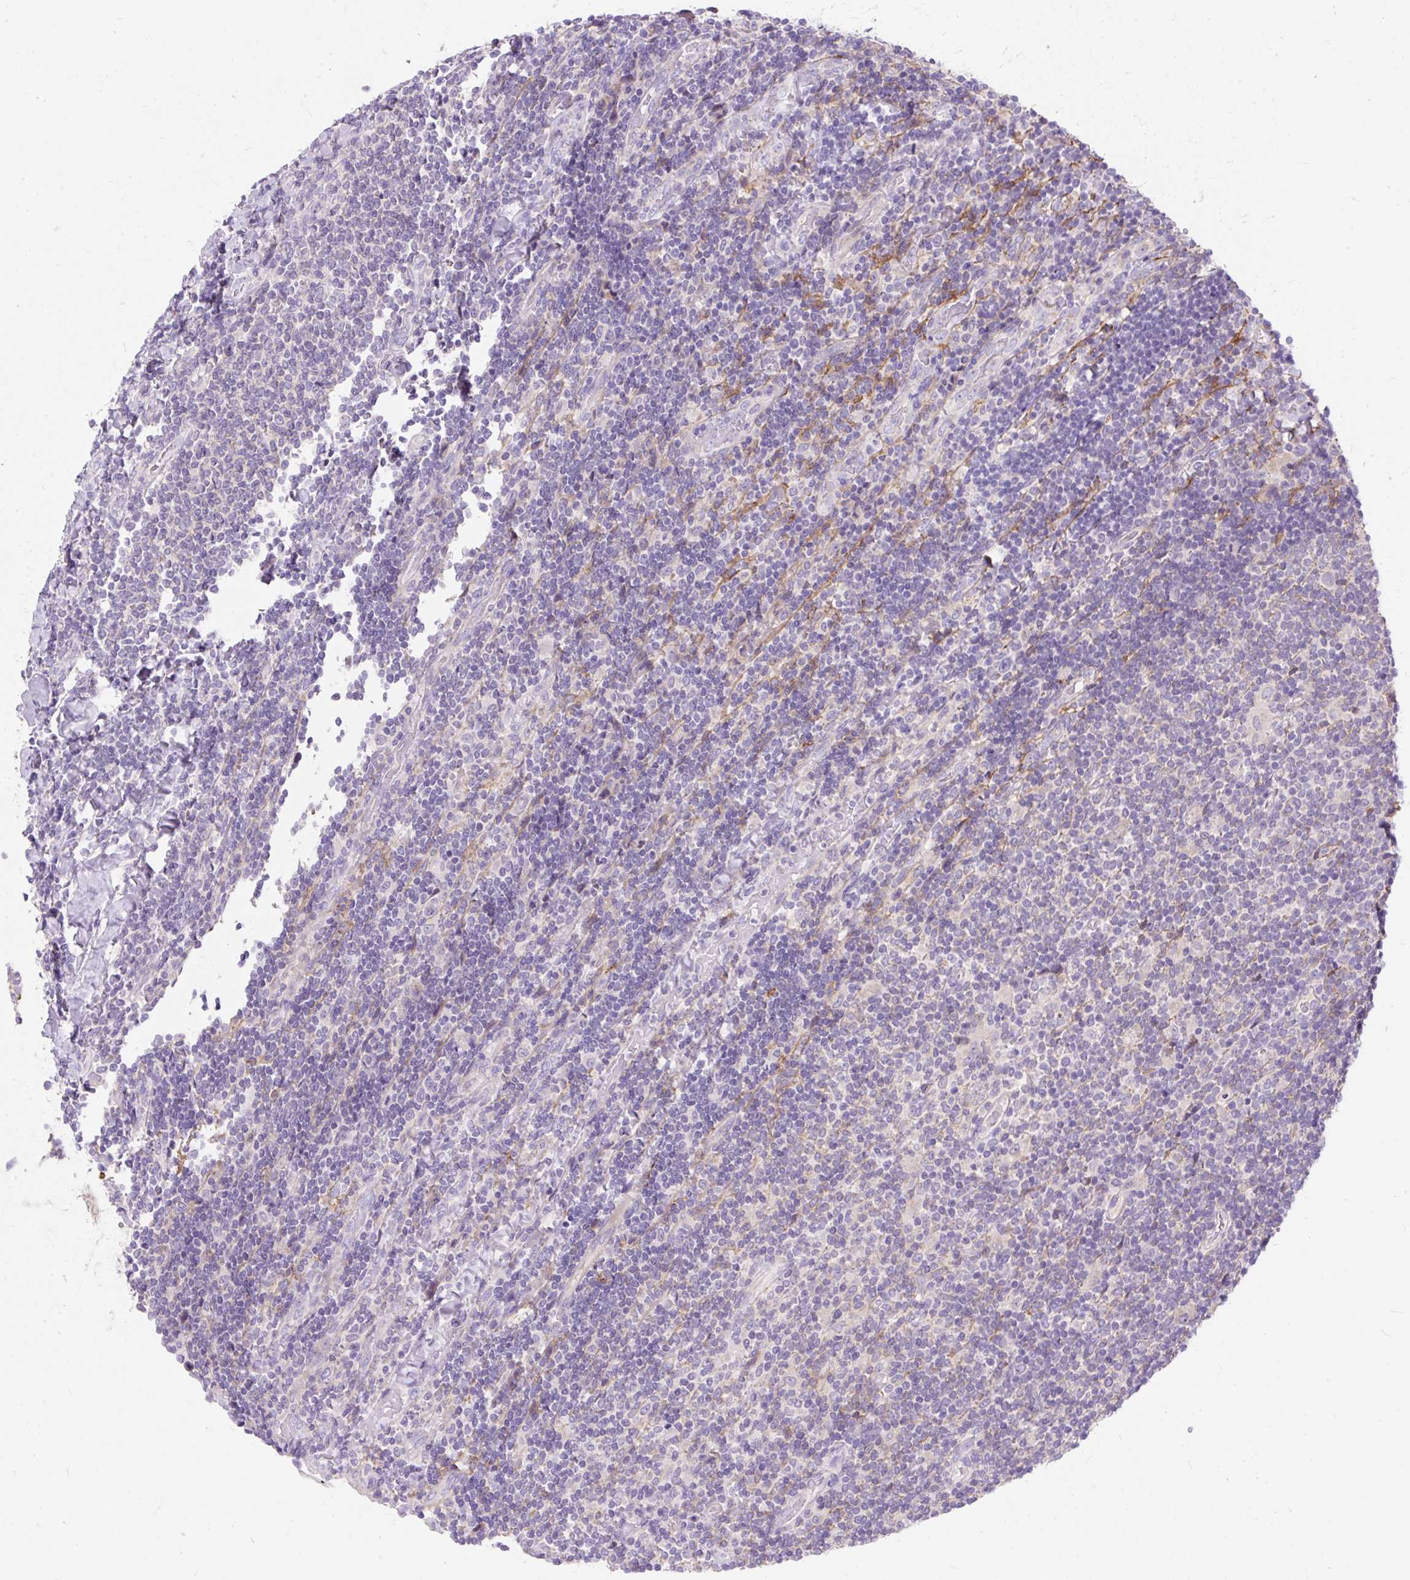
{"staining": {"intensity": "negative", "quantity": "none", "location": "none"}, "tissue": "lymphoma", "cell_type": "Tumor cells", "image_type": "cancer", "snomed": [{"axis": "morphology", "description": "Malignant lymphoma, non-Hodgkin's type, Low grade"}, {"axis": "topography", "description": "Lymph node"}], "caption": "Immunohistochemical staining of human malignant lymphoma, non-Hodgkin's type (low-grade) shows no significant expression in tumor cells. Nuclei are stained in blue.", "gene": "SUSD5", "patient": {"sex": "male", "age": 52}}